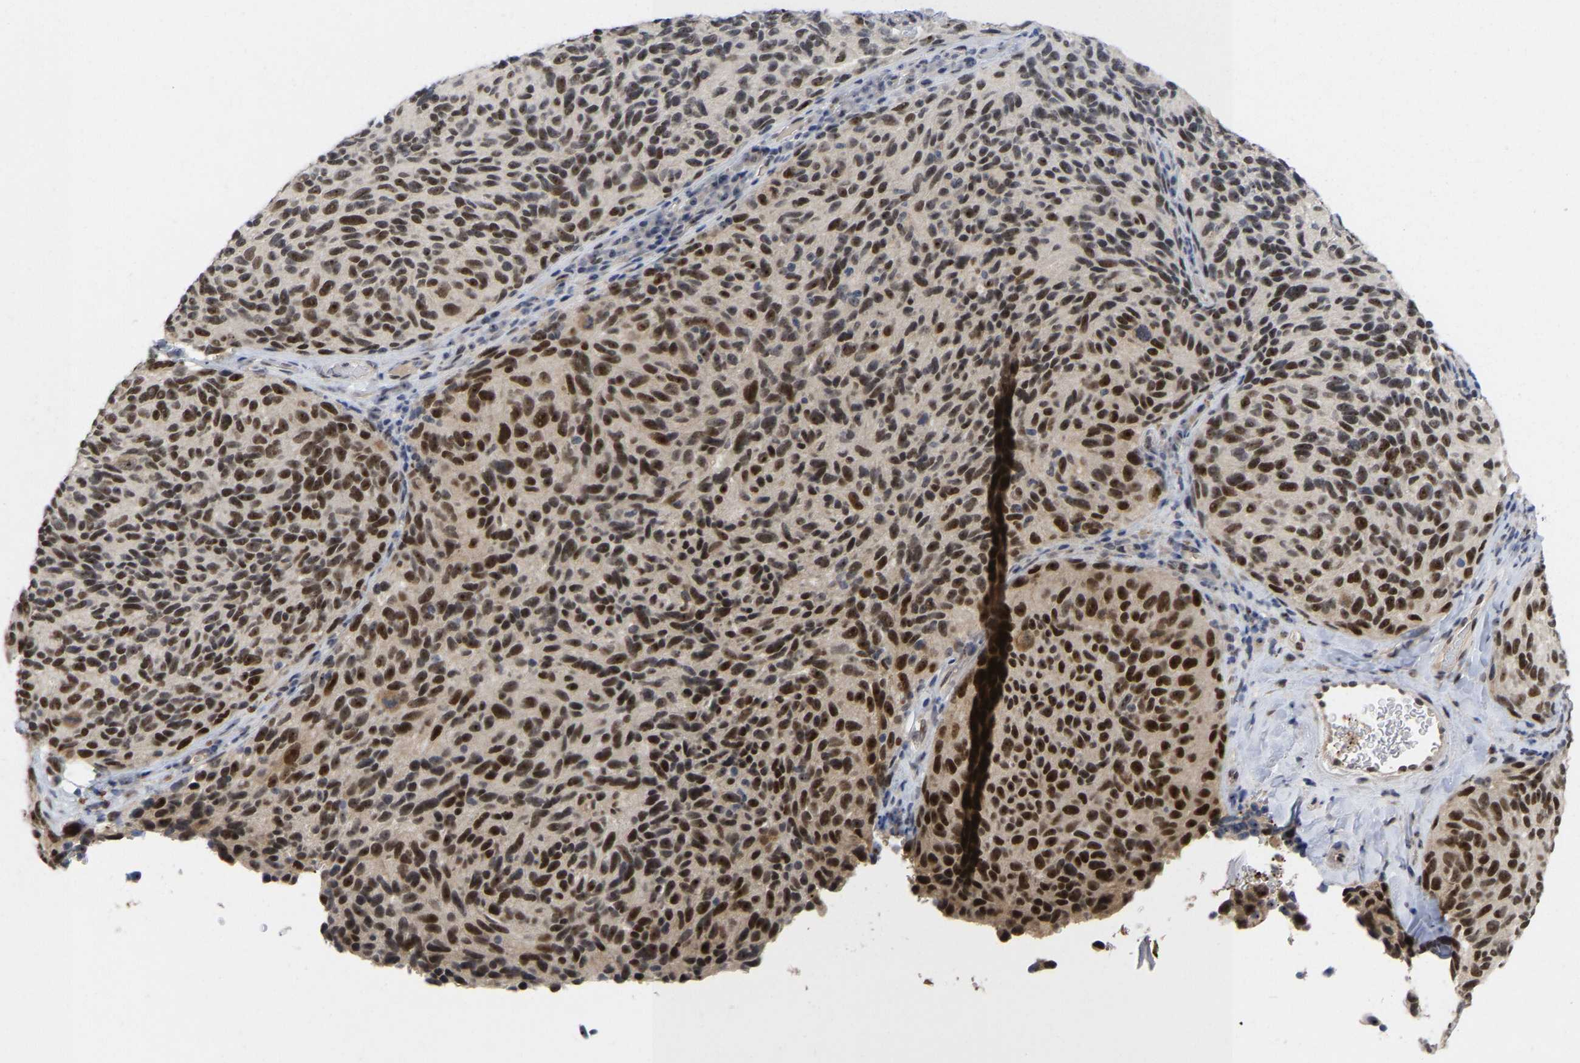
{"staining": {"intensity": "strong", "quantity": ">75%", "location": "cytoplasmic/membranous,nuclear"}, "tissue": "melanoma", "cell_type": "Tumor cells", "image_type": "cancer", "snomed": [{"axis": "morphology", "description": "Malignant melanoma, NOS"}, {"axis": "topography", "description": "Skin"}], "caption": "This is an image of IHC staining of malignant melanoma, which shows strong positivity in the cytoplasmic/membranous and nuclear of tumor cells.", "gene": "NLE1", "patient": {"sex": "female", "age": 73}}